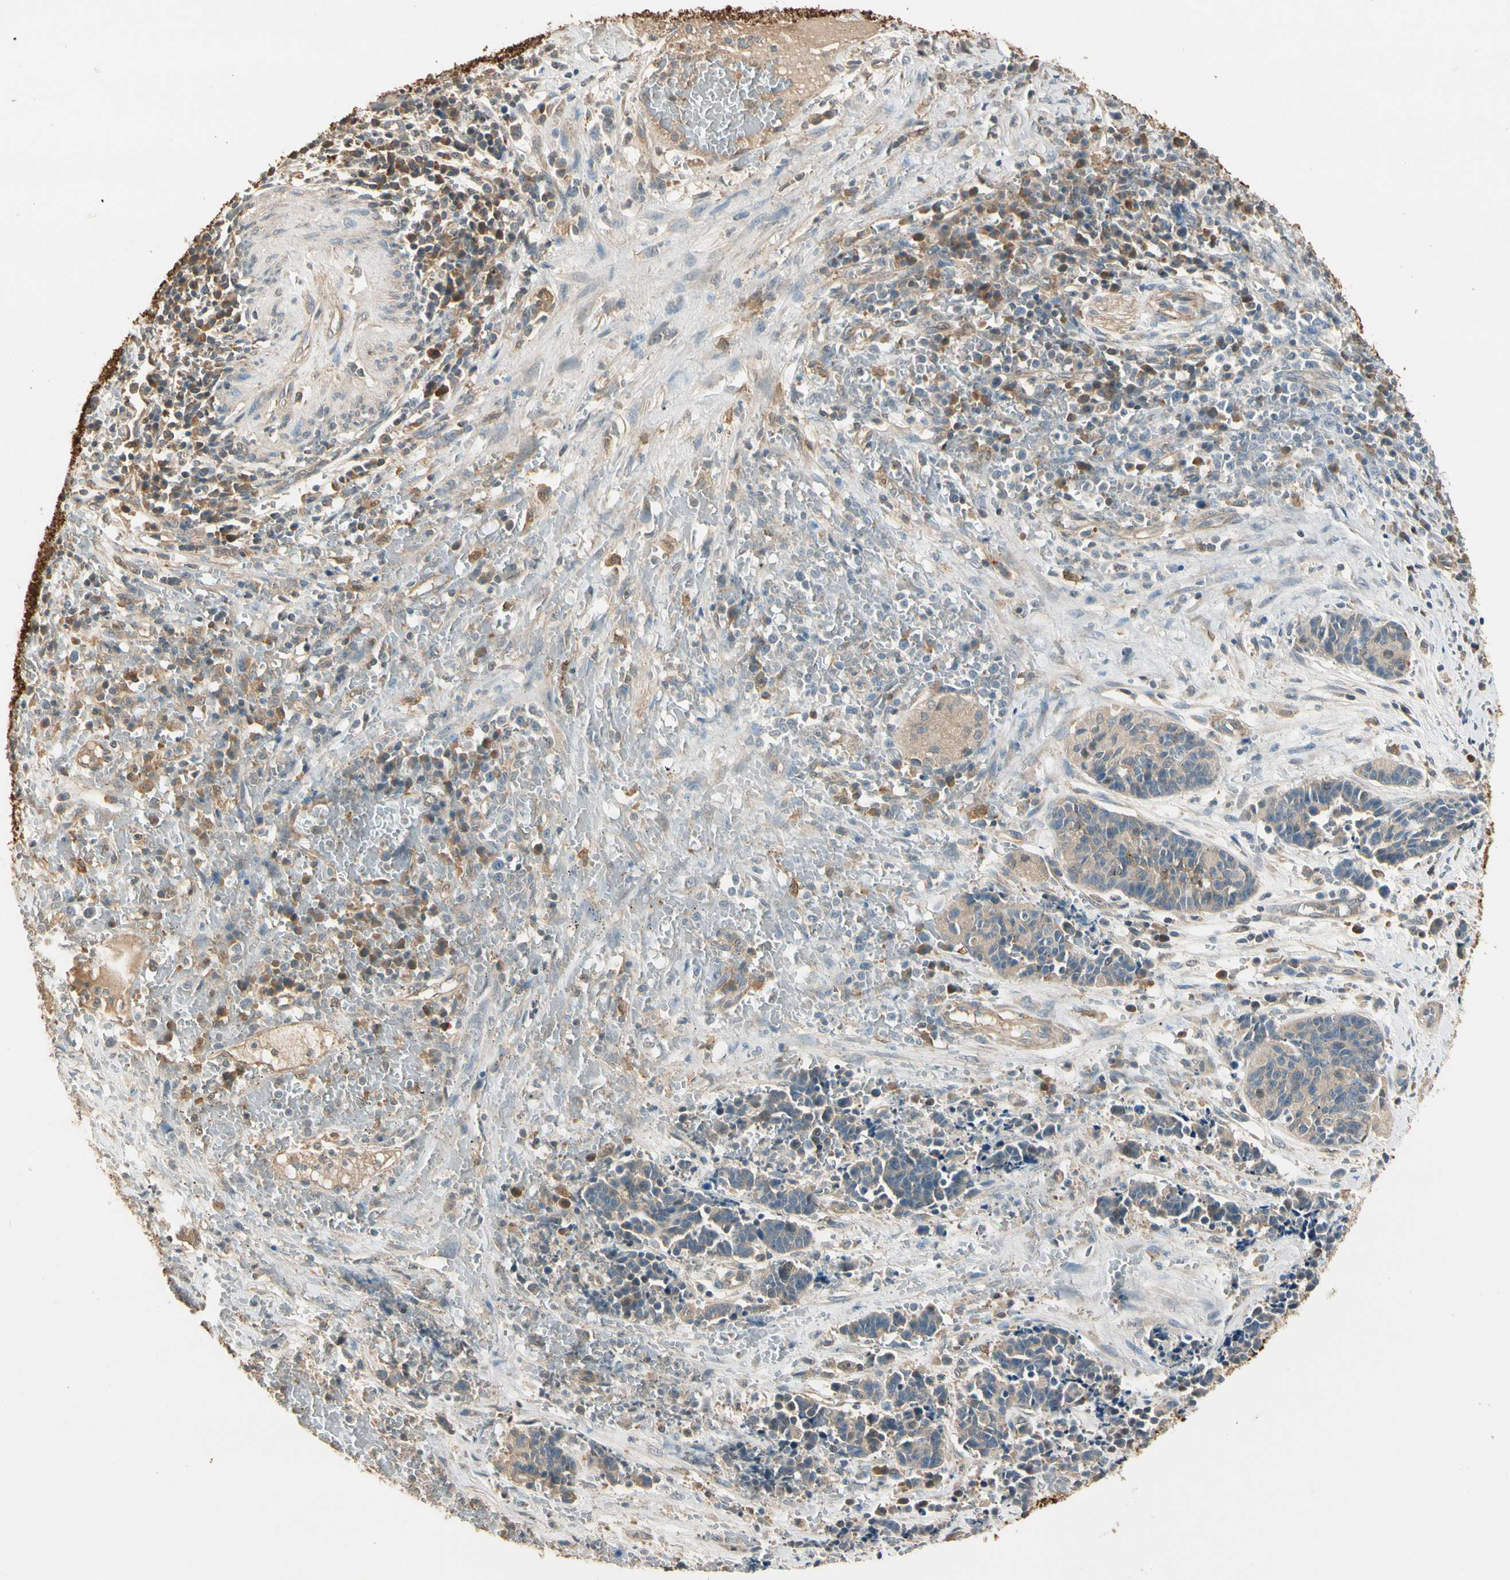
{"staining": {"intensity": "weak", "quantity": ">75%", "location": "cytoplasmic/membranous"}, "tissue": "cervical cancer", "cell_type": "Tumor cells", "image_type": "cancer", "snomed": [{"axis": "morphology", "description": "Squamous cell carcinoma, NOS"}, {"axis": "topography", "description": "Cervix"}], "caption": "Cervical cancer (squamous cell carcinoma) was stained to show a protein in brown. There is low levels of weak cytoplasmic/membranous positivity in approximately >75% of tumor cells. The staining was performed using DAB (3,3'-diaminobenzidine) to visualize the protein expression in brown, while the nuclei were stained in blue with hematoxylin (Magnification: 20x).", "gene": "CDH6", "patient": {"sex": "female", "age": 35}}